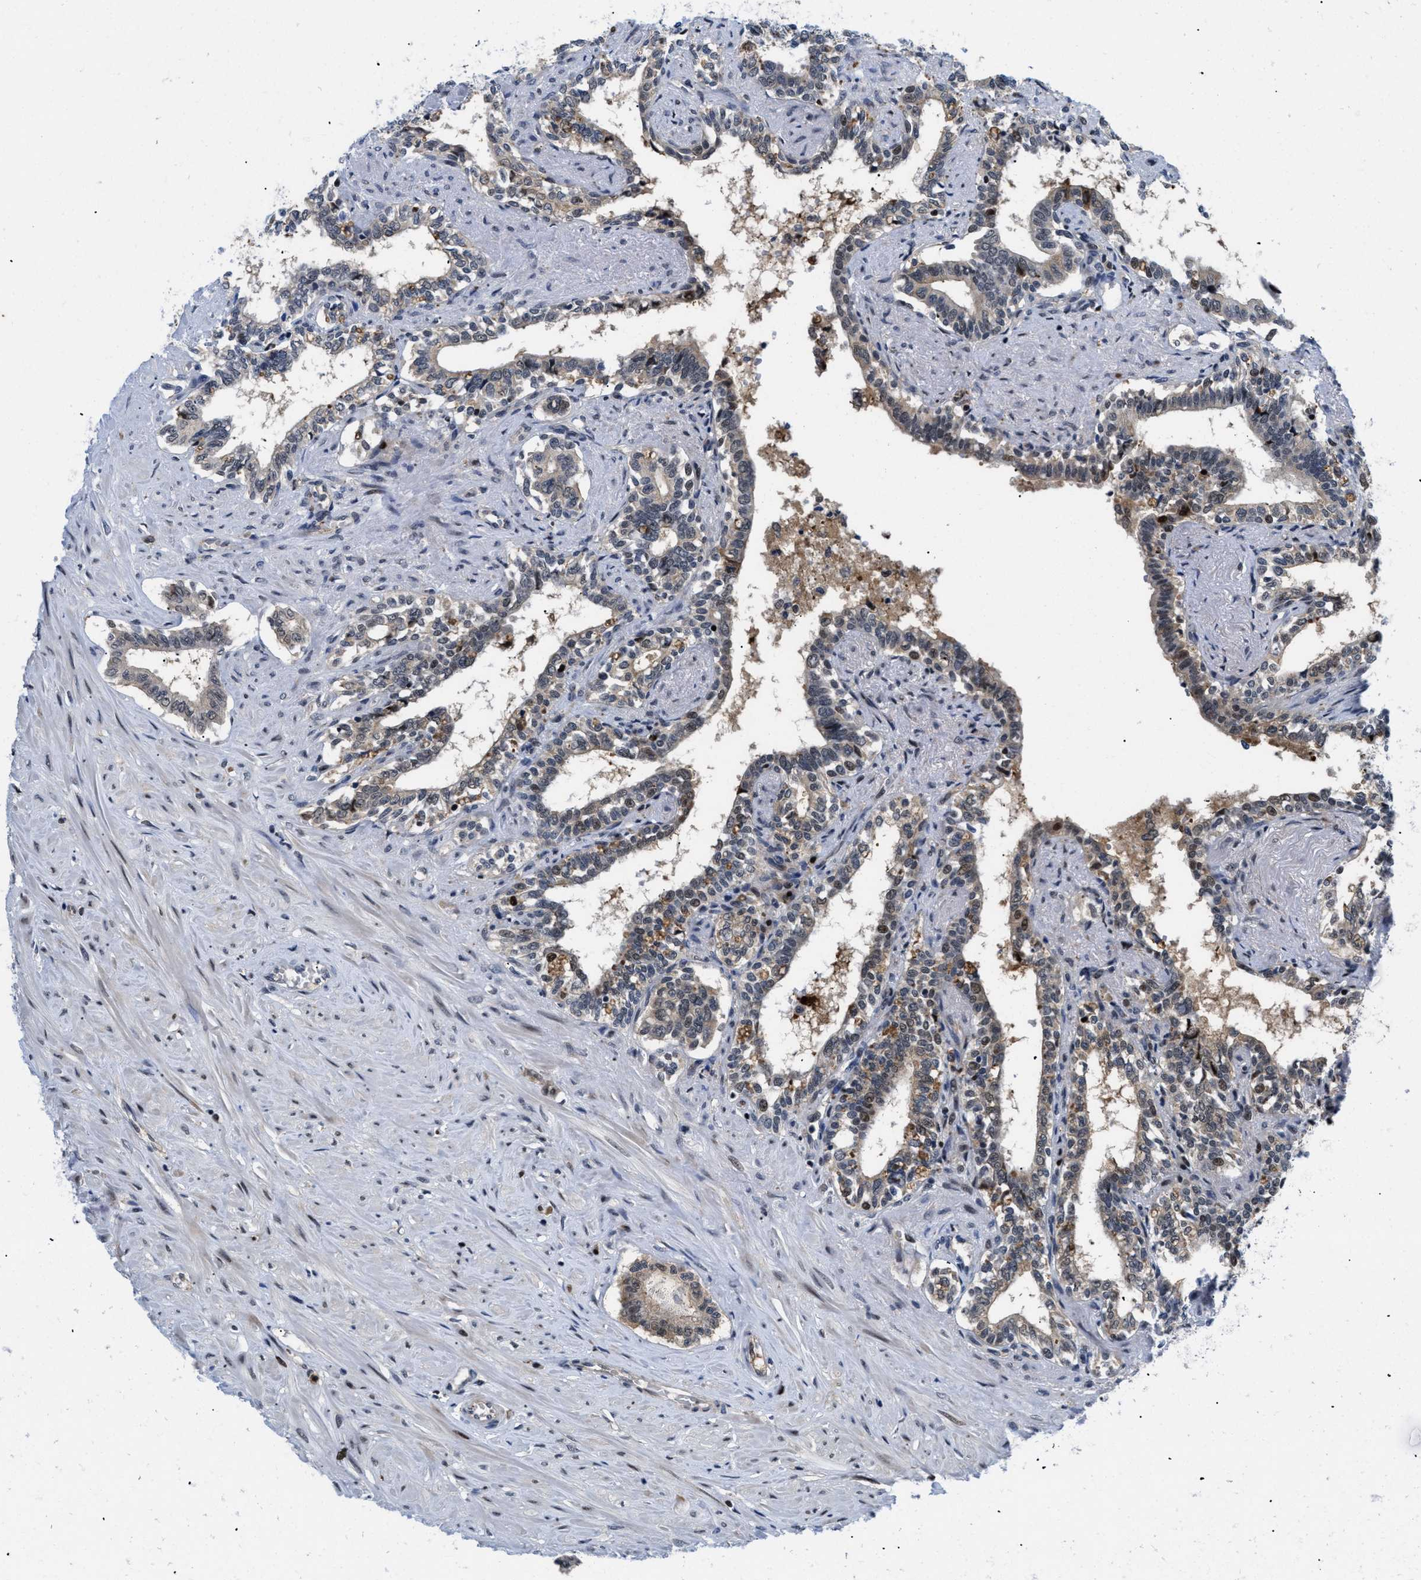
{"staining": {"intensity": "moderate", "quantity": "<25%", "location": "cytoplasmic/membranous,nuclear"}, "tissue": "seminal vesicle", "cell_type": "Glandular cells", "image_type": "normal", "snomed": [{"axis": "morphology", "description": "Normal tissue, NOS"}, {"axis": "morphology", "description": "Adenocarcinoma, High grade"}, {"axis": "topography", "description": "Prostate"}, {"axis": "topography", "description": "Seminal veicle"}], "caption": "DAB immunohistochemical staining of unremarkable seminal vesicle demonstrates moderate cytoplasmic/membranous,nuclear protein positivity in about <25% of glandular cells. The protein of interest is stained brown, and the nuclei are stained in blue (DAB (3,3'-diaminobenzidine) IHC with brightfield microscopy, high magnification).", "gene": "SLC29A2", "patient": {"sex": "male", "age": 55}}